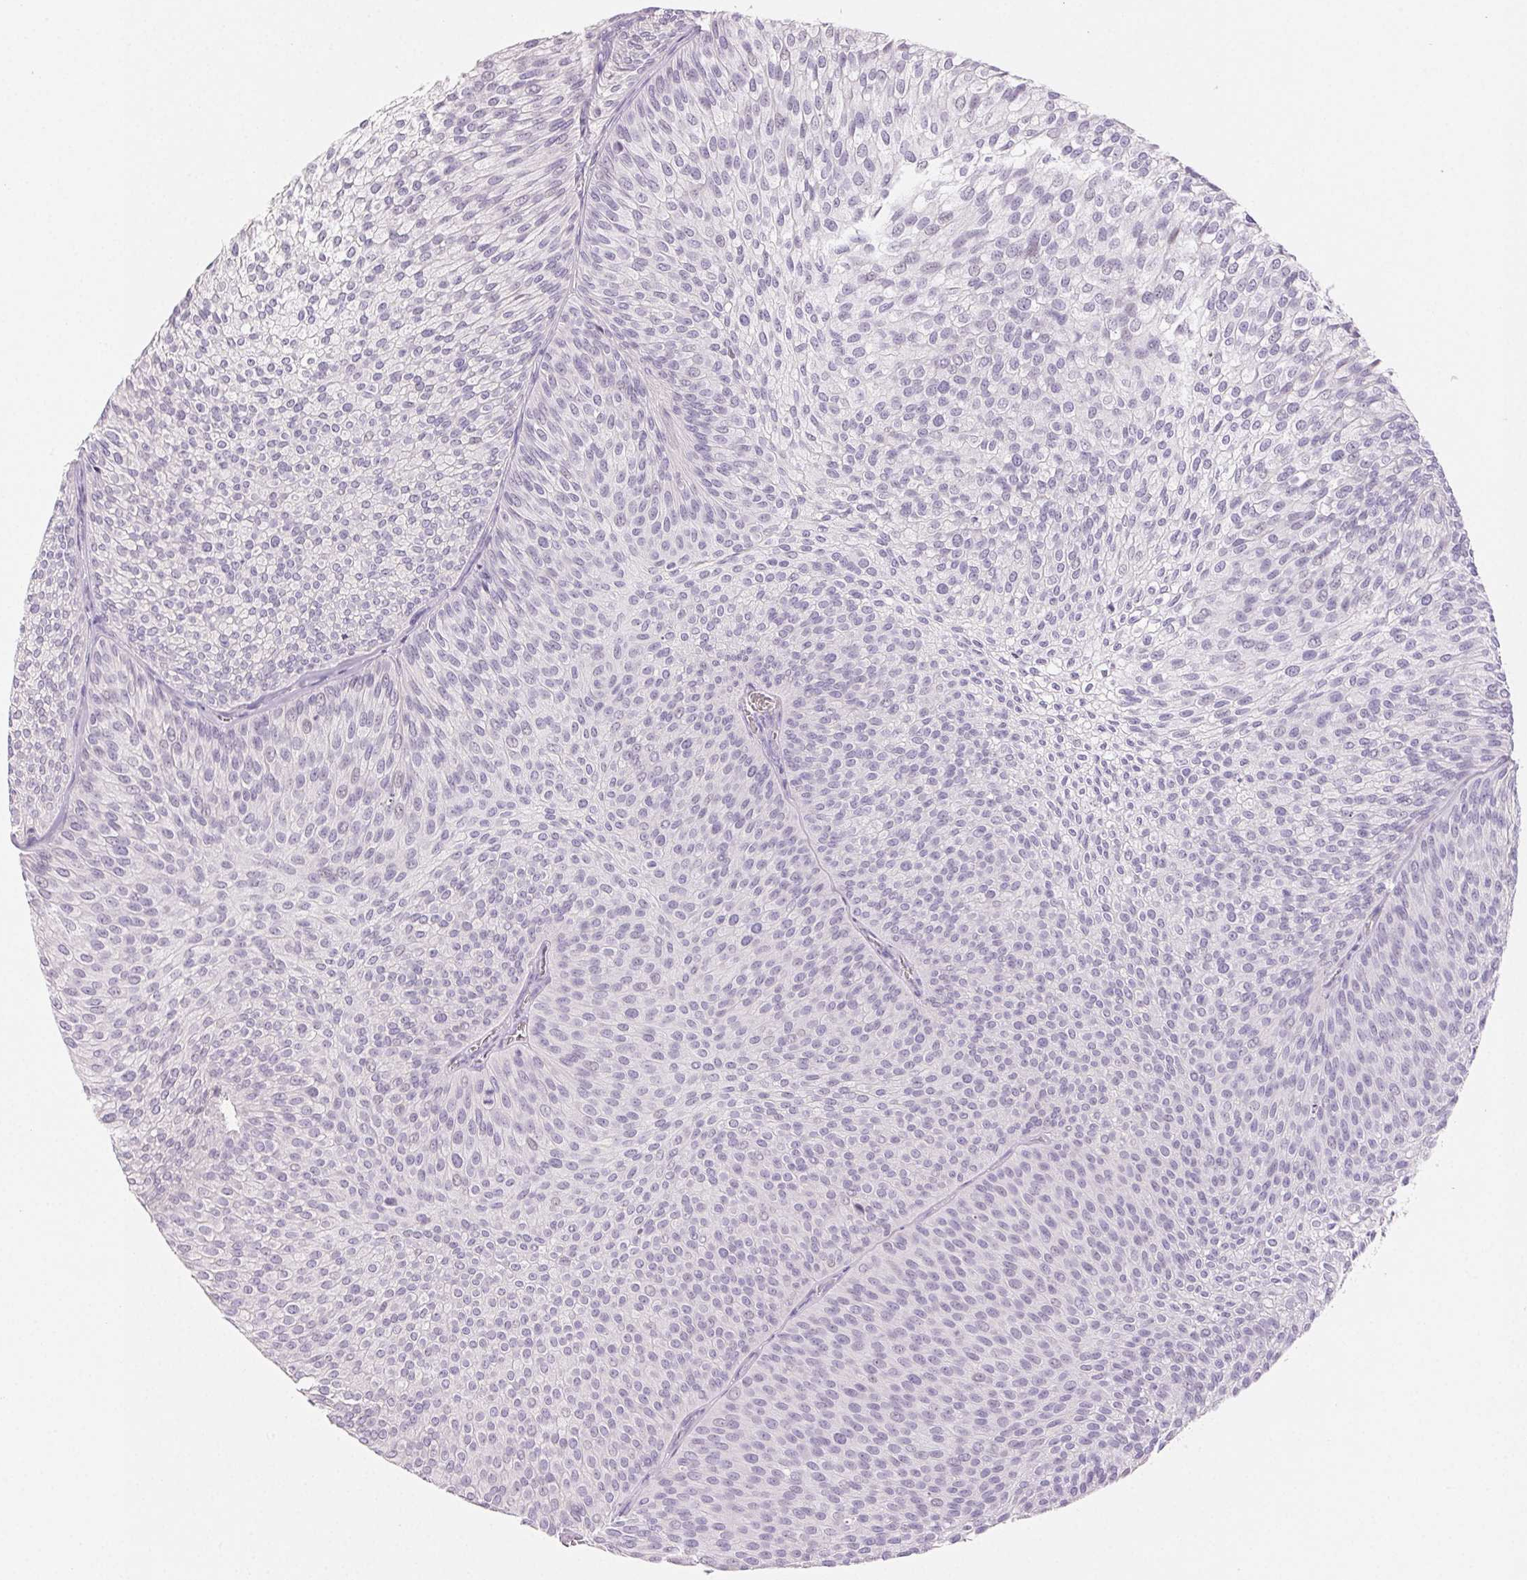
{"staining": {"intensity": "negative", "quantity": "none", "location": "none"}, "tissue": "urothelial cancer", "cell_type": "Tumor cells", "image_type": "cancer", "snomed": [{"axis": "morphology", "description": "Urothelial carcinoma, Low grade"}, {"axis": "topography", "description": "Urinary bladder"}], "caption": "The image exhibits no significant positivity in tumor cells of urothelial carcinoma (low-grade). (Brightfield microscopy of DAB (3,3'-diaminobenzidine) immunohistochemistry (IHC) at high magnification).", "gene": "BPIFB2", "patient": {"sex": "male", "age": 91}}